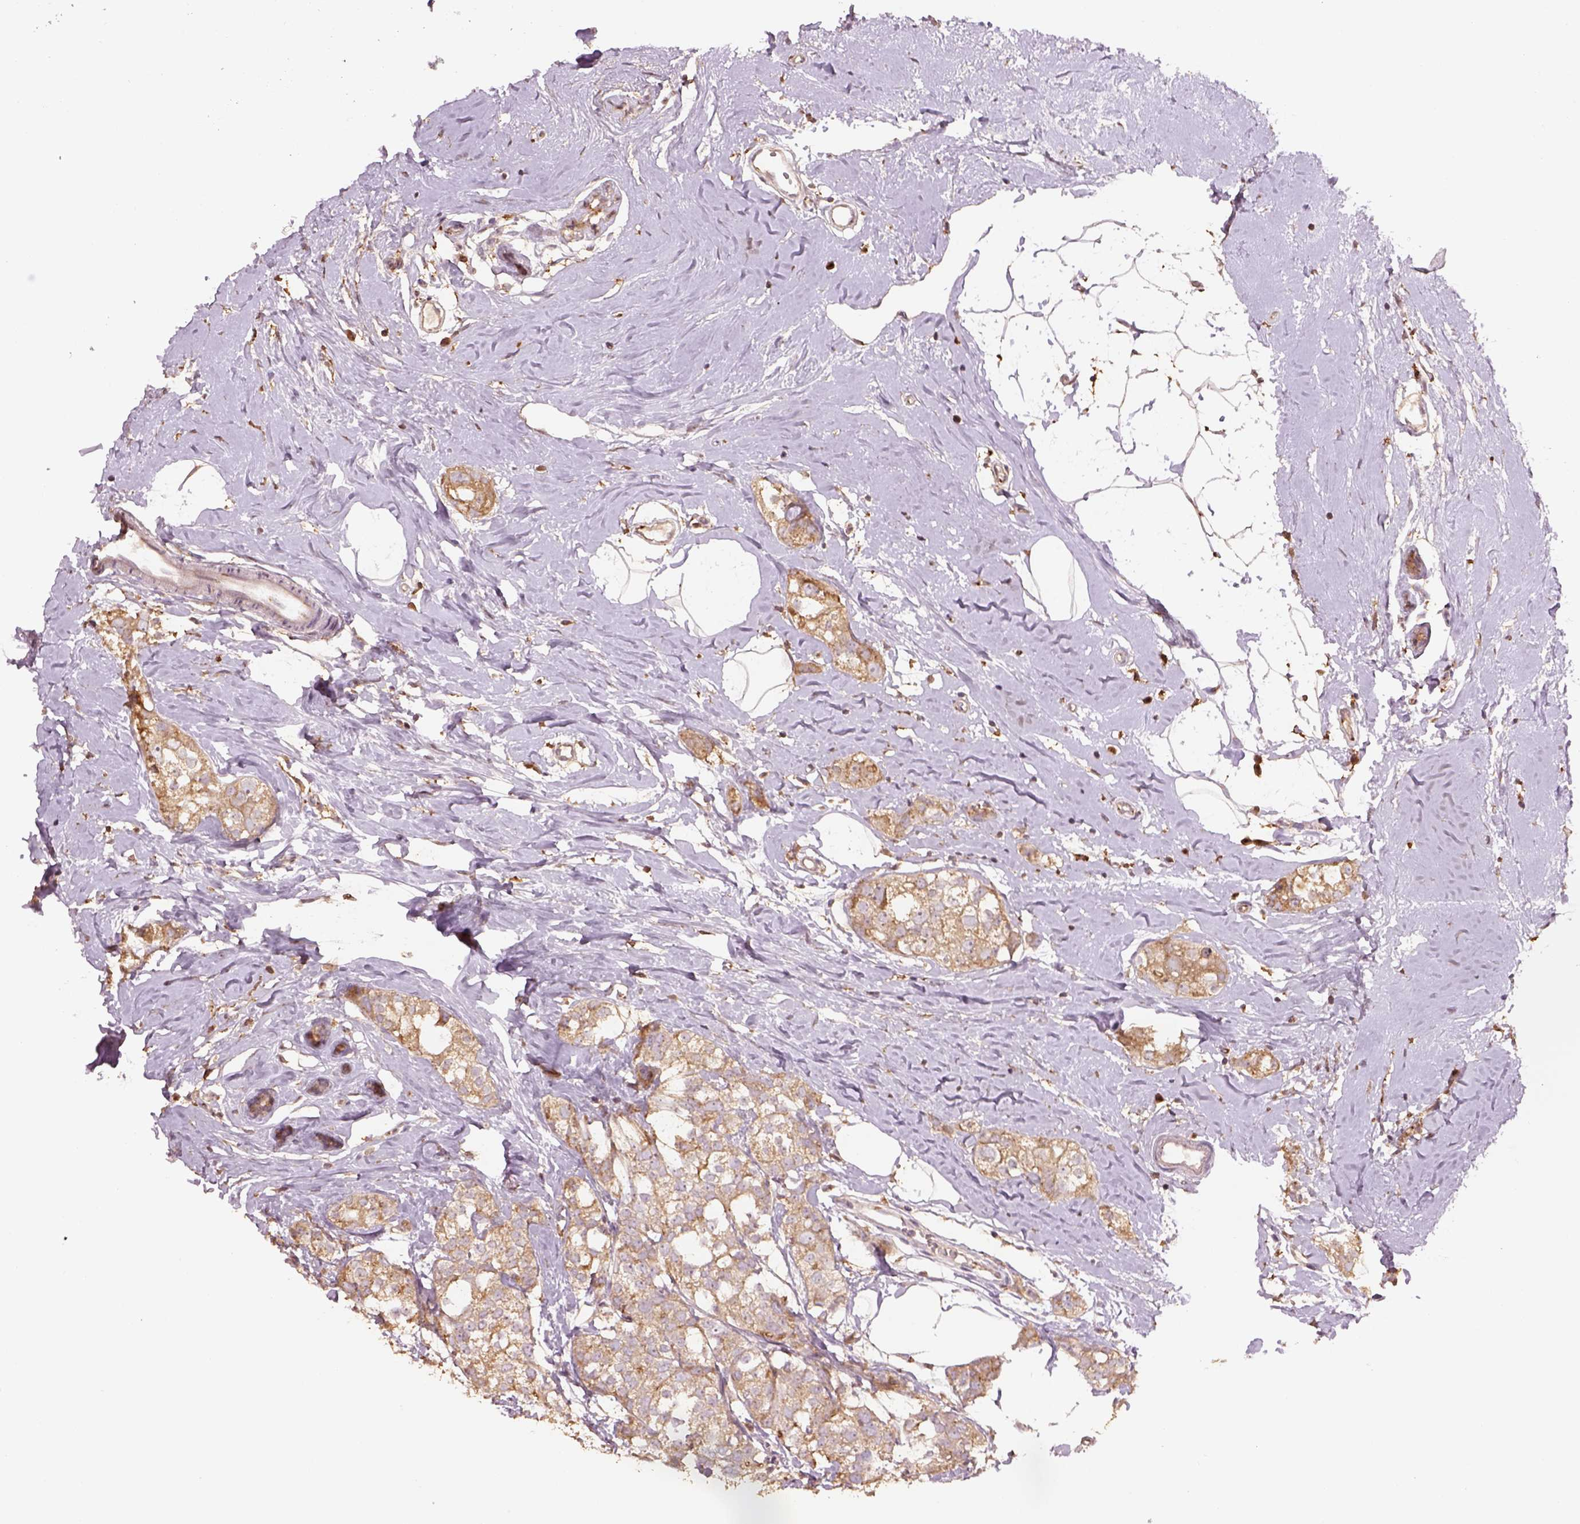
{"staining": {"intensity": "moderate", "quantity": ">75%", "location": "cytoplasmic/membranous"}, "tissue": "breast cancer", "cell_type": "Tumor cells", "image_type": "cancer", "snomed": [{"axis": "morphology", "description": "Duct carcinoma"}, {"axis": "topography", "description": "Breast"}], "caption": "The immunohistochemical stain highlights moderate cytoplasmic/membranous expression in tumor cells of breast cancer tissue. (DAB (3,3'-diaminobenzidine) IHC with brightfield microscopy, high magnification).", "gene": "AP1B1", "patient": {"sex": "female", "age": 40}}